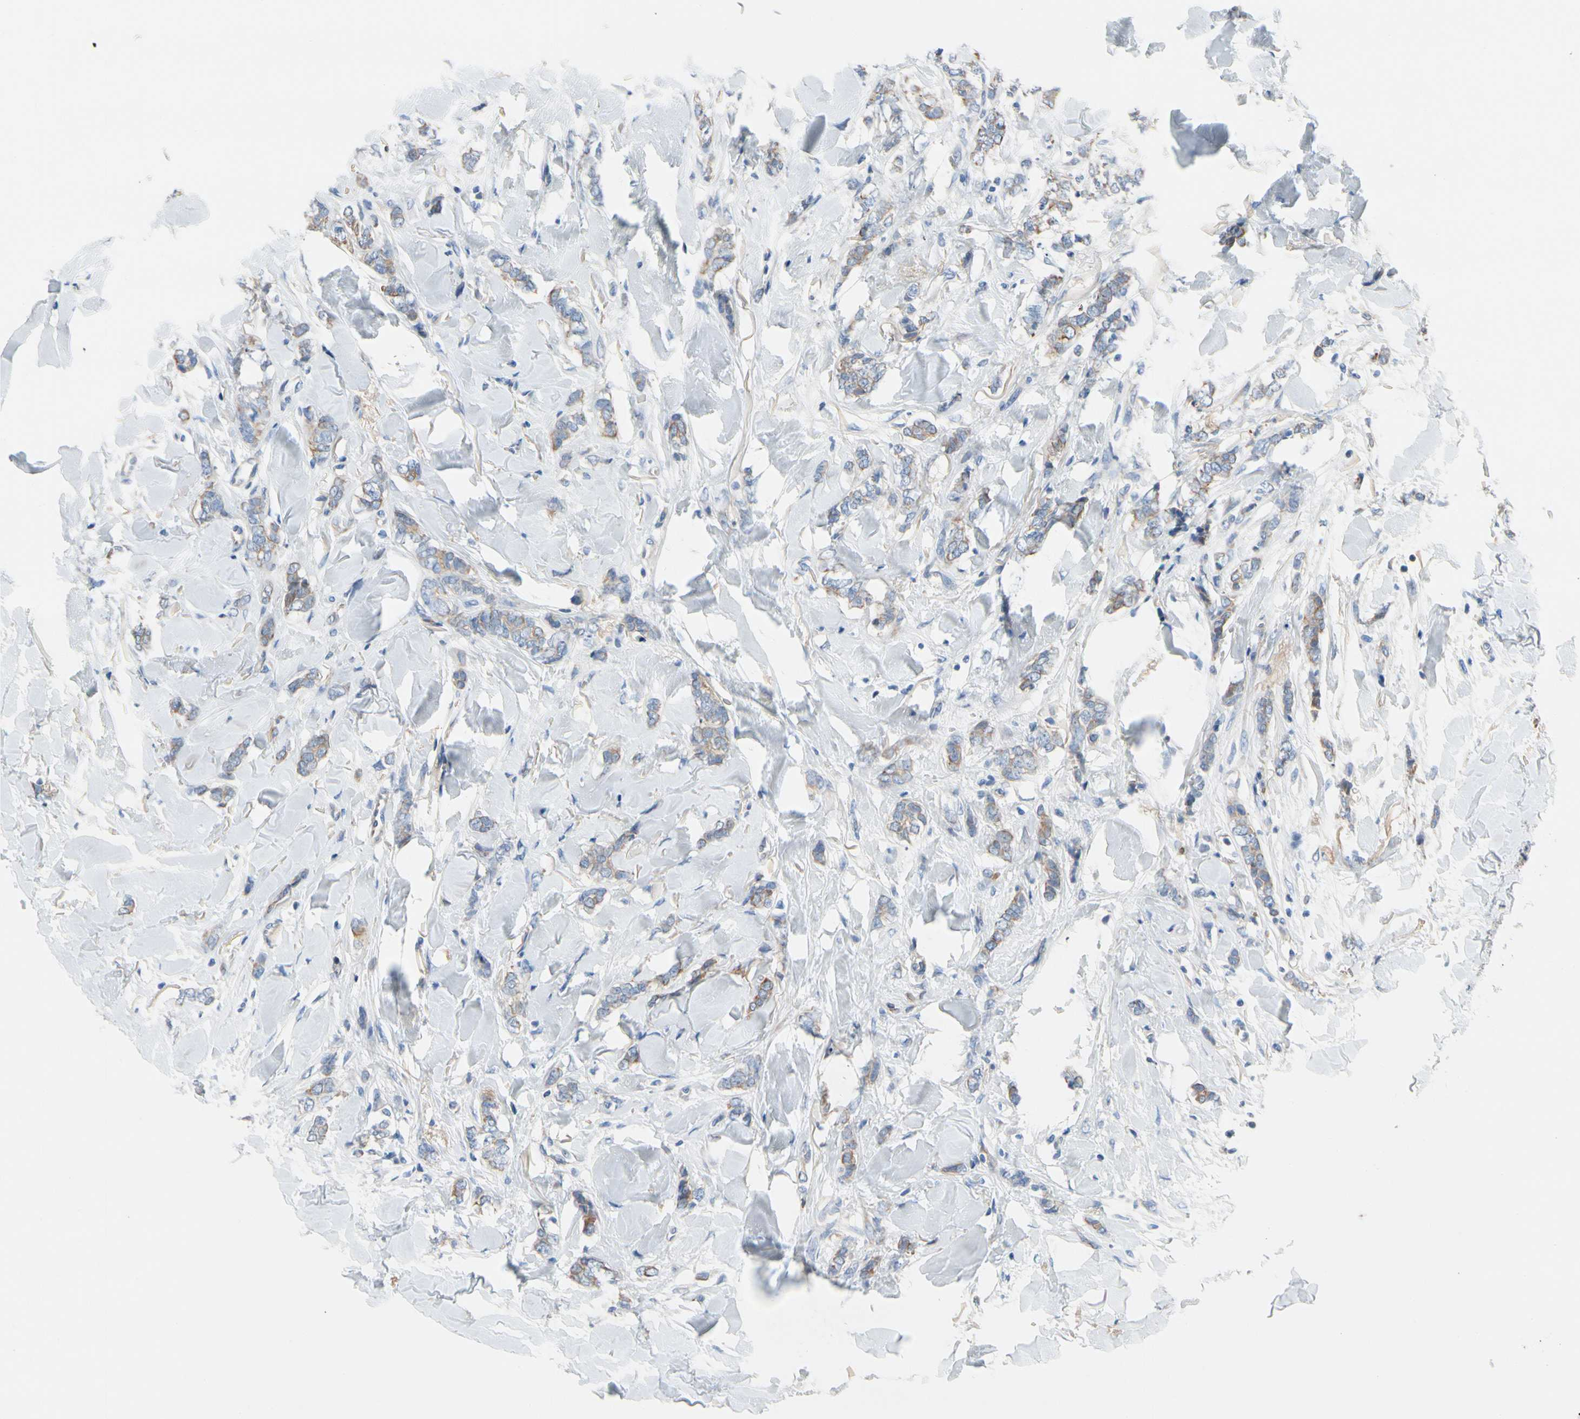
{"staining": {"intensity": "weak", "quantity": "25%-75%", "location": "cytoplasmic/membranous"}, "tissue": "breast cancer", "cell_type": "Tumor cells", "image_type": "cancer", "snomed": [{"axis": "morphology", "description": "Lobular carcinoma"}, {"axis": "topography", "description": "Skin"}, {"axis": "topography", "description": "Breast"}], "caption": "A brown stain highlights weak cytoplasmic/membranous positivity of a protein in human breast cancer tumor cells.", "gene": "ZNF132", "patient": {"sex": "female", "age": 46}}